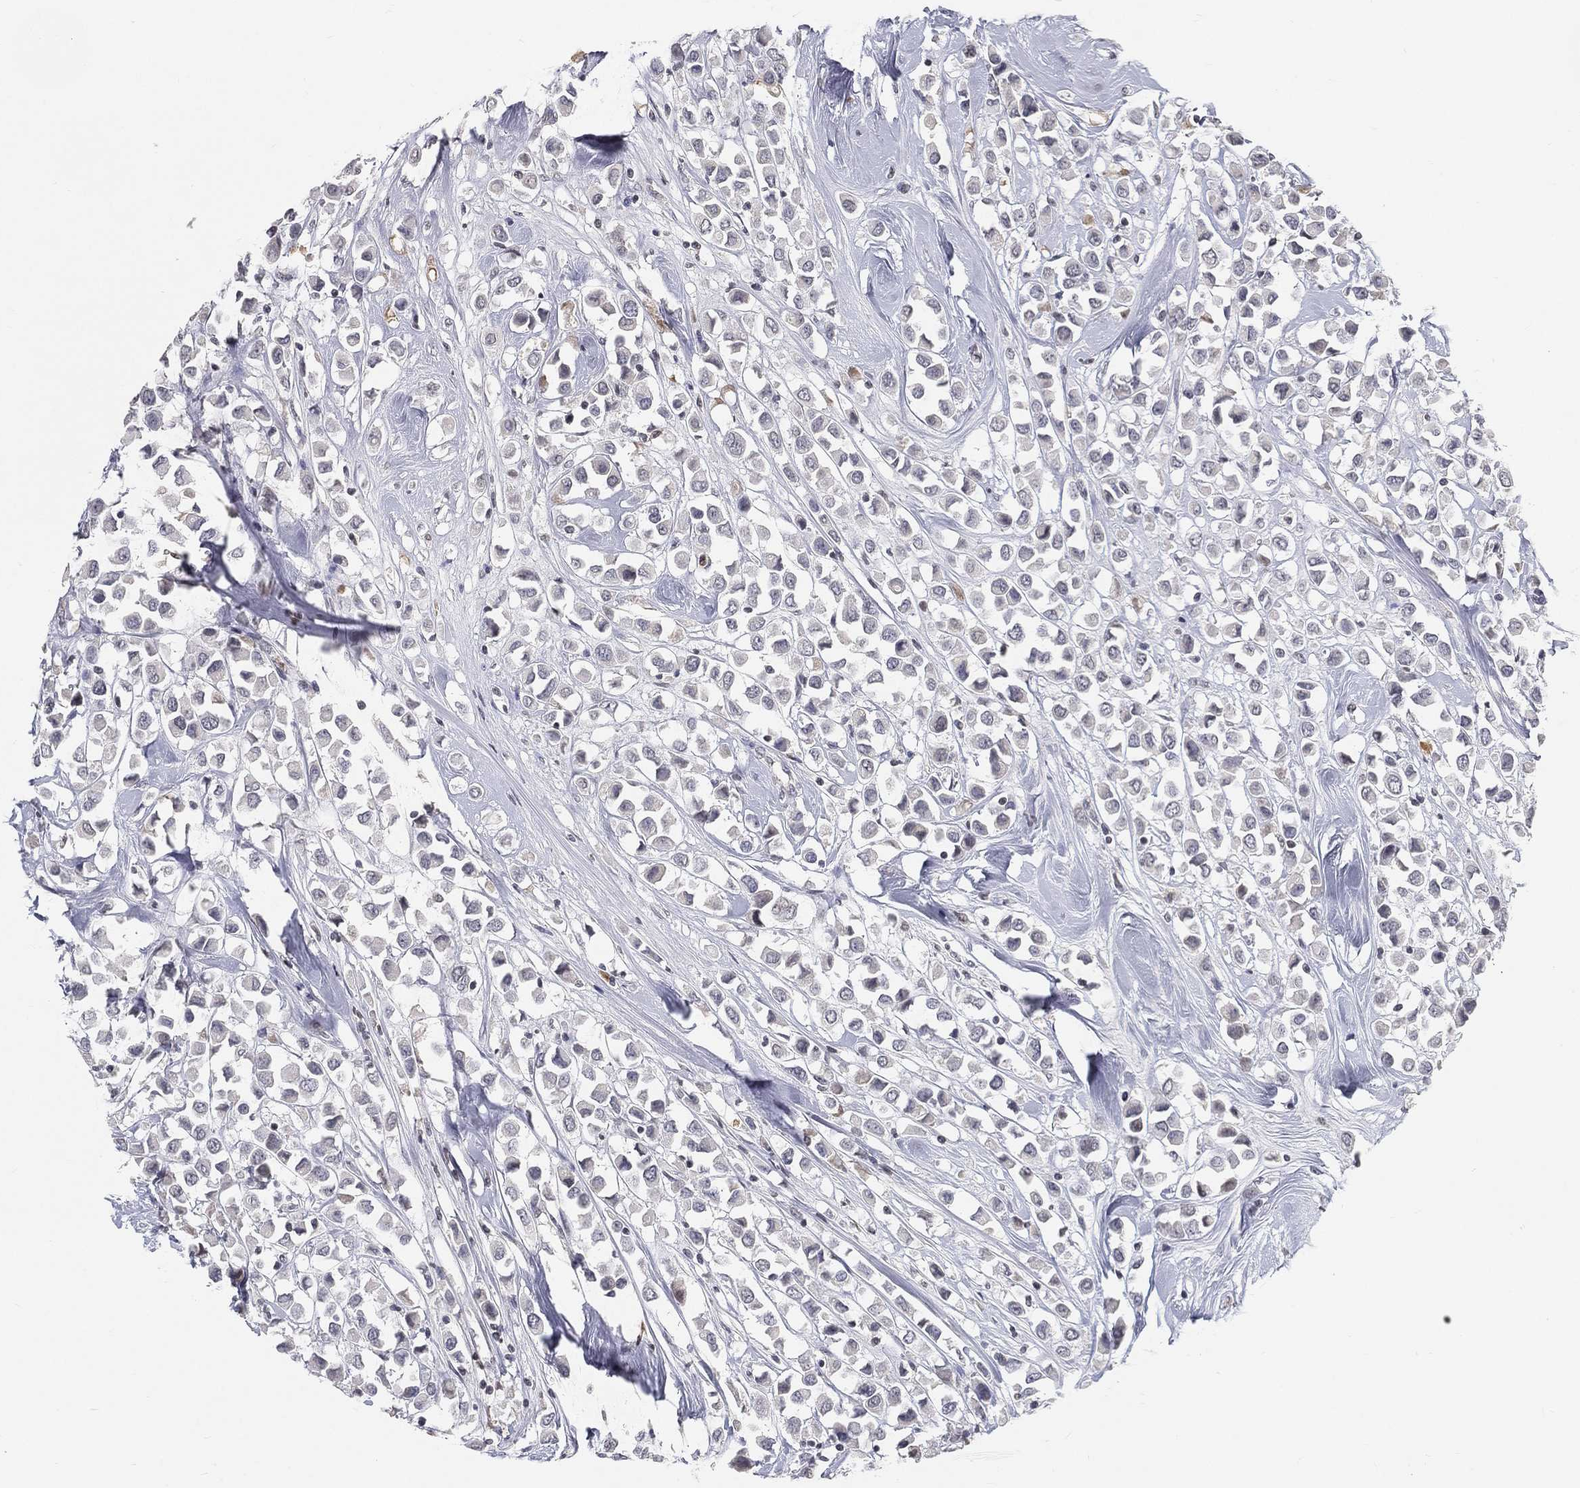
{"staining": {"intensity": "negative", "quantity": "none", "location": "none"}, "tissue": "breast cancer", "cell_type": "Tumor cells", "image_type": "cancer", "snomed": [{"axis": "morphology", "description": "Duct carcinoma"}, {"axis": "topography", "description": "Breast"}], "caption": "The micrograph reveals no staining of tumor cells in breast intraductal carcinoma.", "gene": "ARG1", "patient": {"sex": "female", "age": 61}}